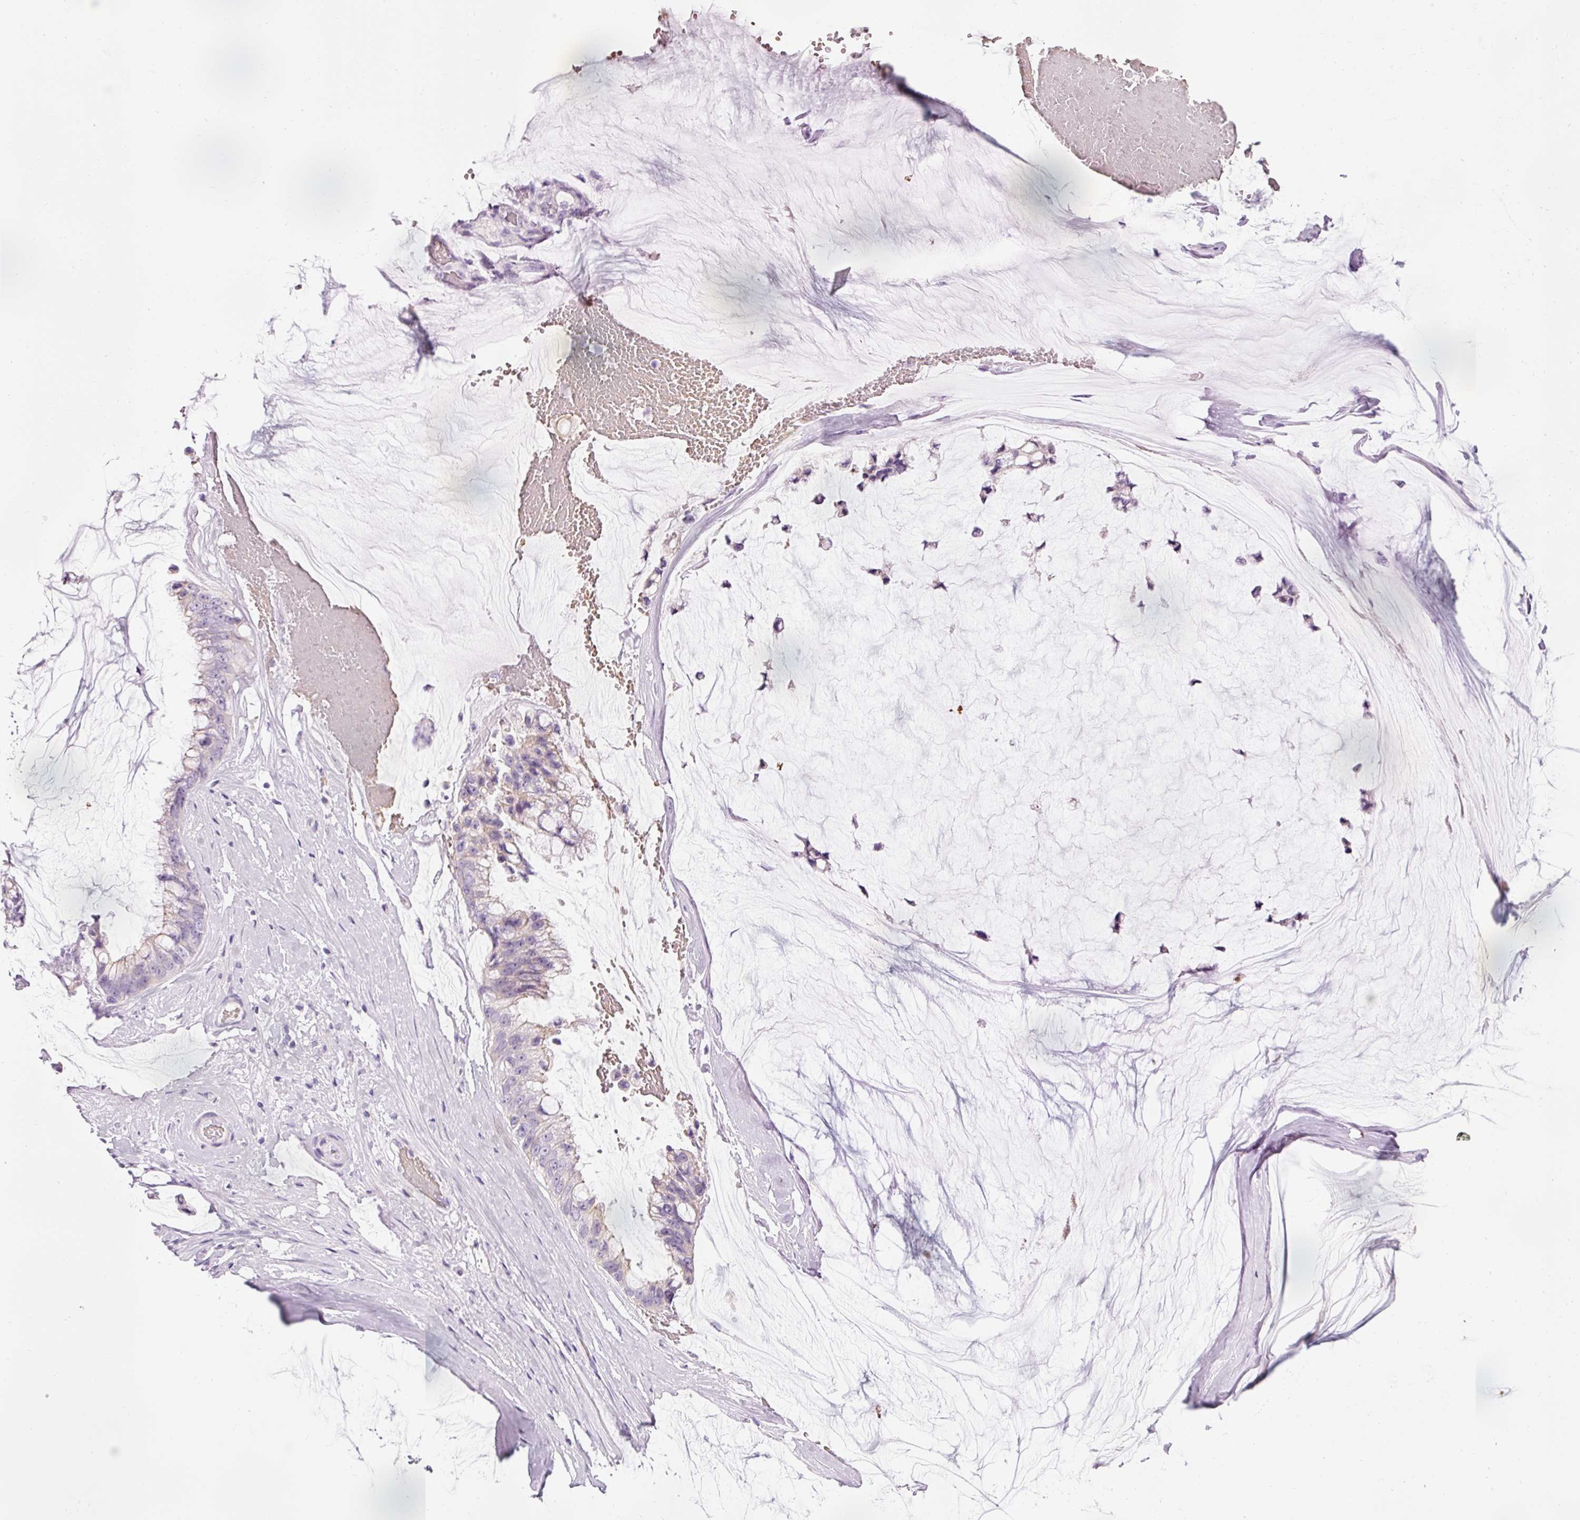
{"staining": {"intensity": "weak", "quantity": "<25%", "location": "cytoplasmic/membranous"}, "tissue": "ovarian cancer", "cell_type": "Tumor cells", "image_type": "cancer", "snomed": [{"axis": "morphology", "description": "Cystadenocarcinoma, mucinous, NOS"}, {"axis": "topography", "description": "Ovary"}], "caption": "The IHC image has no significant expression in tumor cells of ovarian cancer tissue.", "gene": "DHRS11", "patient": {"sex": "female", "age": 39}}